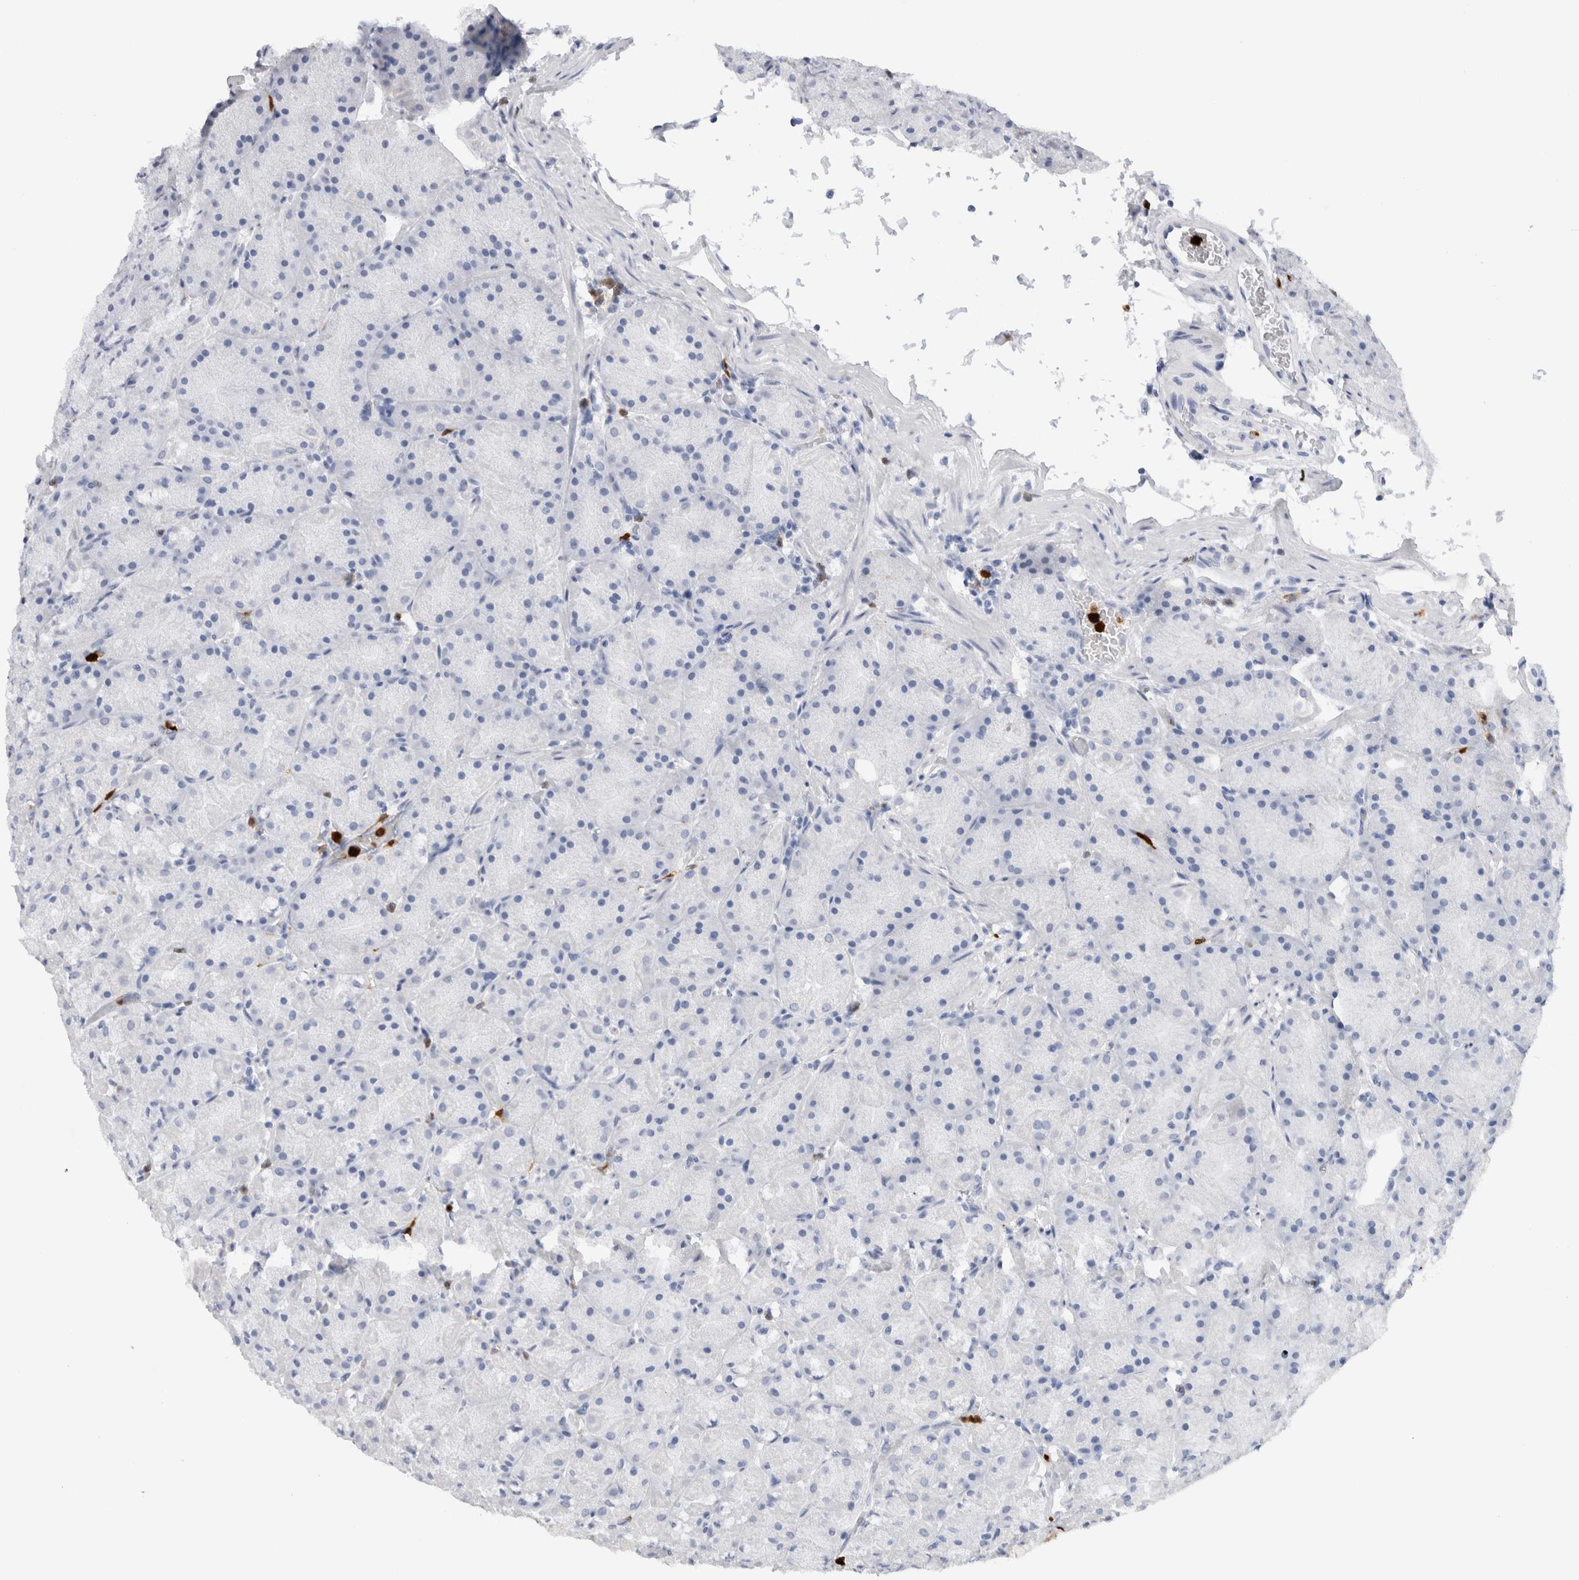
{"staining": {"intensity": "negative", "quantity": "none", "location": "none"}, "tissue": "stomach", "cell_type": "Glandular cells", "image_type": "normal", "snomed": [{"axis": "morphology", "description": "Normal tissue, NOS"}, {"axis": "topography", "description": "Stomach, upper"}, {"axis": "topography", "description": "Stomach"}], "caption": "This is a photomicrograph of immunohistochemistry staining of benign stomach, which shows no positivity in glandular cells. Nuclei are stained in blue.", "gene": "S100A8", "patient": {"sex": "male", "age": 48}}